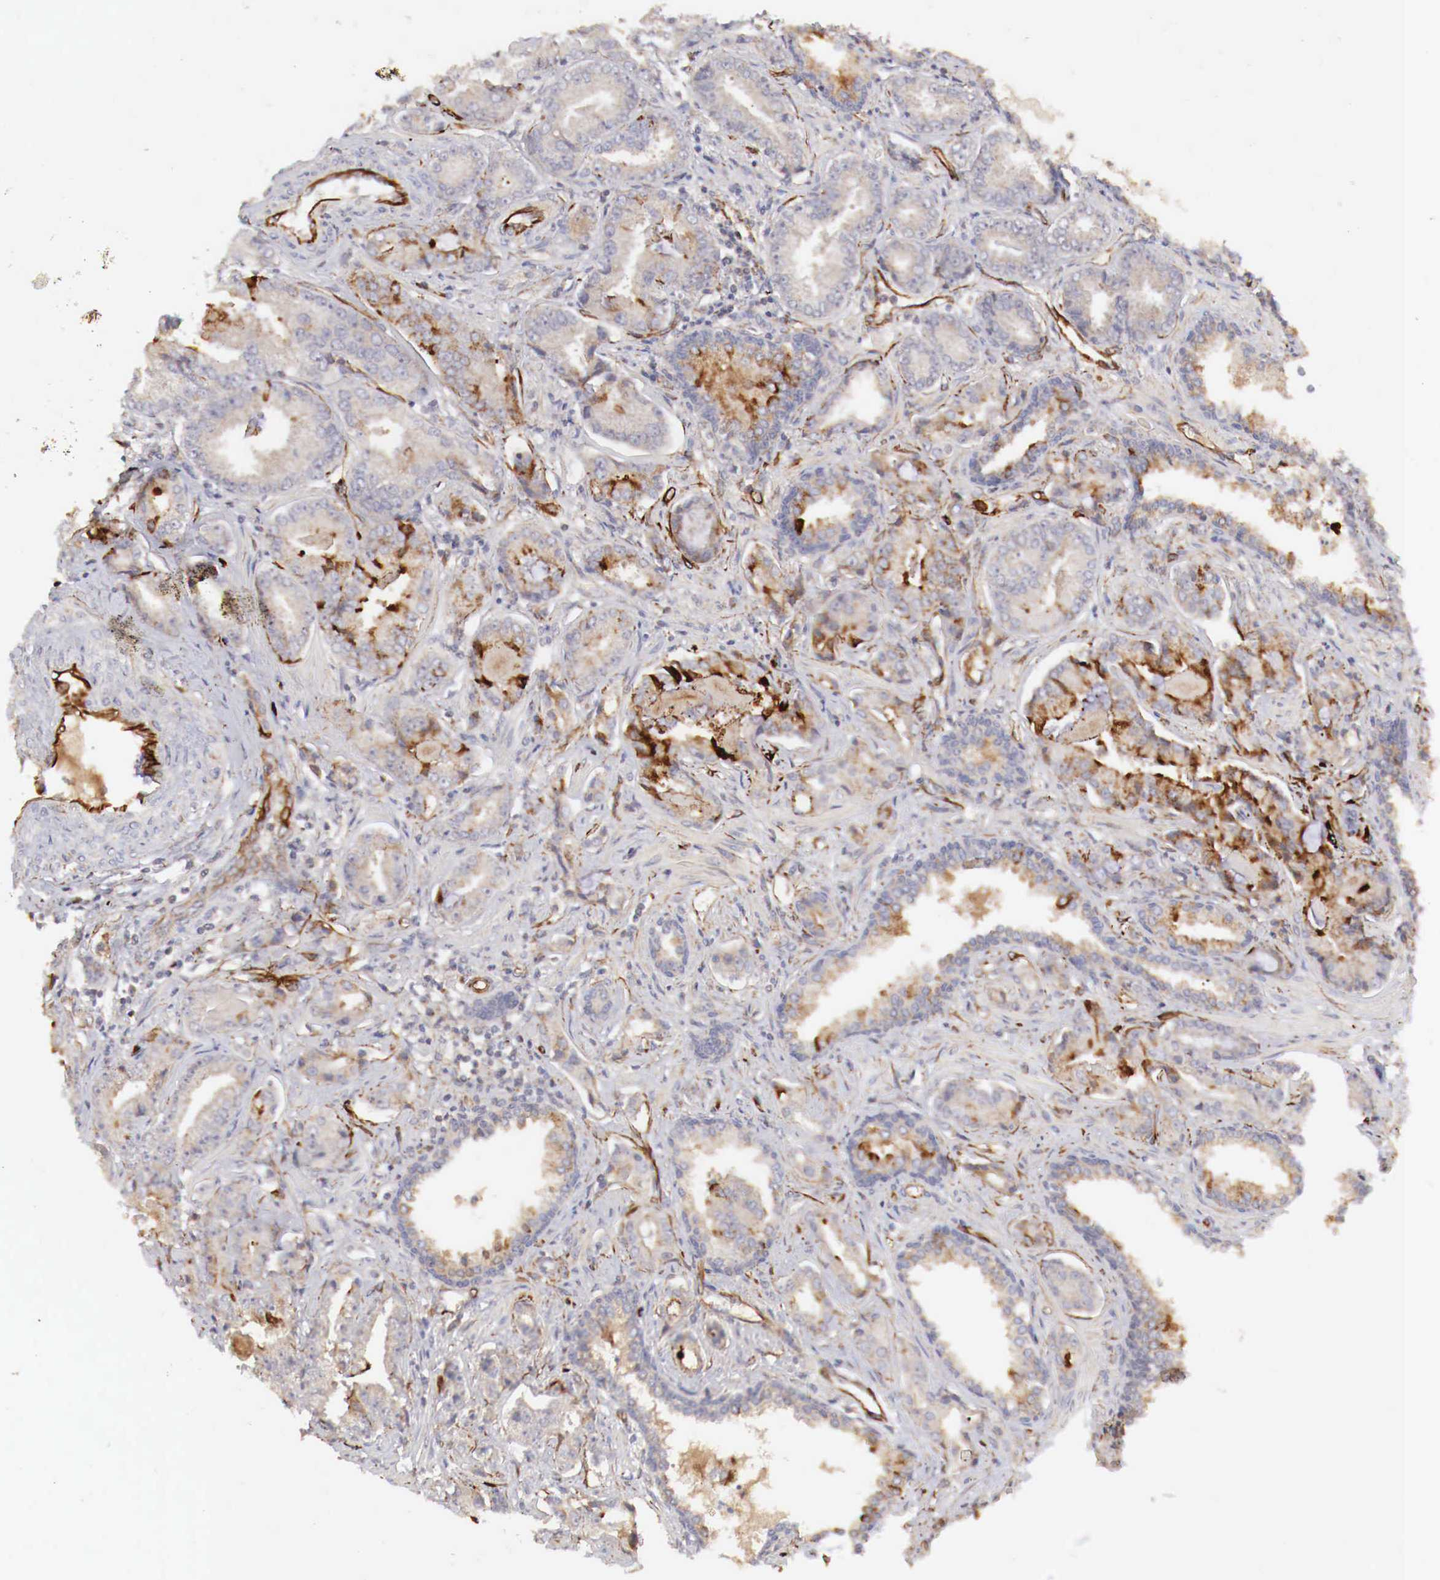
{"staining": {"intensity": "negative", "quantity": "none", "location": "none"}, "tissue": "prostate cancer", "cell_type": "Tumor cells", "image_type": "cancer", "snomed": [{"axis": "morphology", "description": "Adenocarcinoma, Low grade"}, {"axis": "topography", "description": "Prostate"}], "caption": "There is no significant staining in tumor cells of prostate cancer.", "gene": "WT1", "patient": {"sex": "male", "age": 65}}